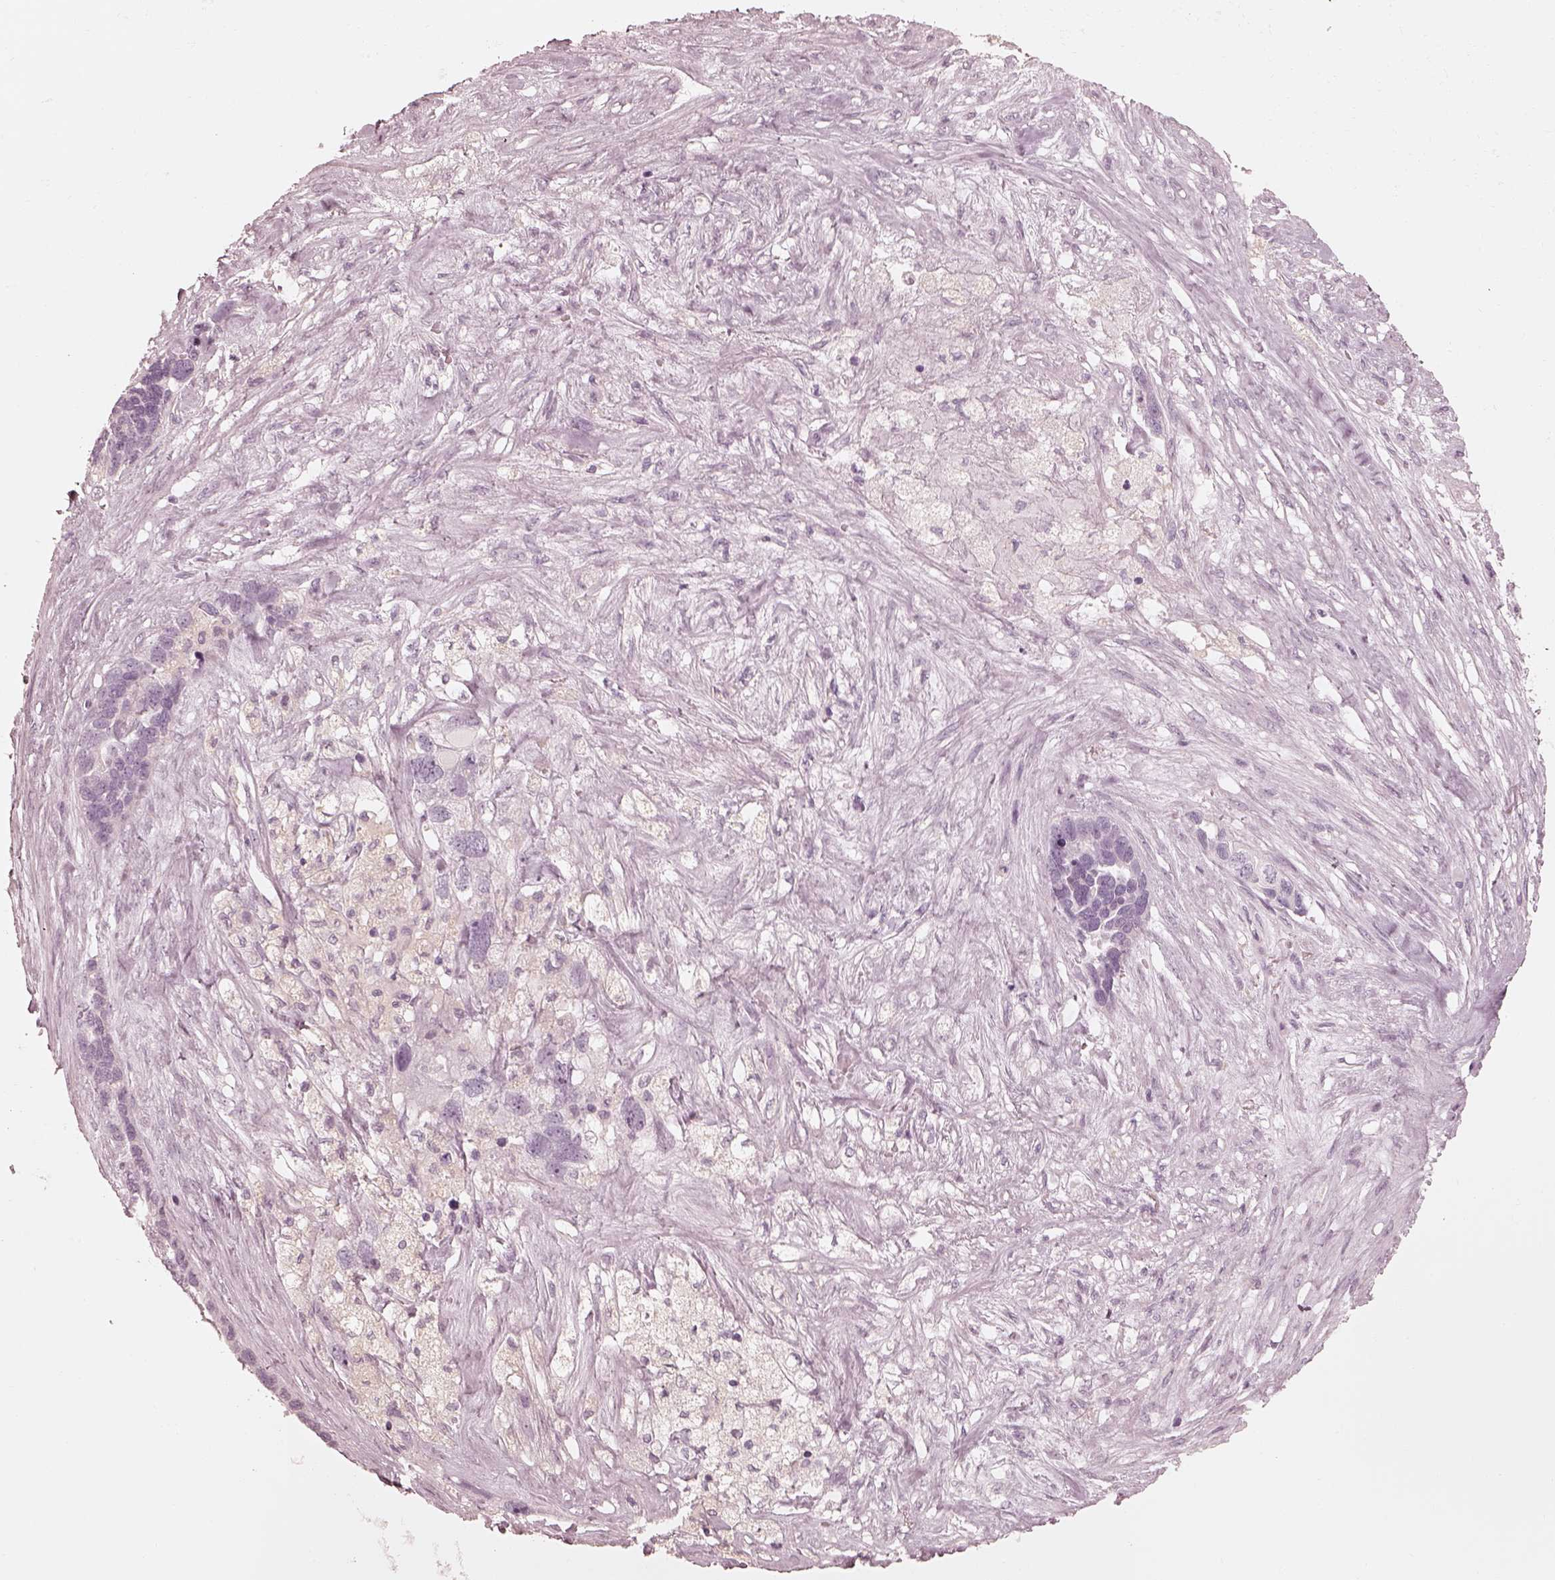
{"staining": {"intensity": "negative", "quantity": "none", "location": "none"}, "tissue": "ovarian cancer", "cell_type": "Tumor cells", "image_type": "cancer", "snomed": [{"axis": "morphology", "description": "Cystadenocarcinoma, serous, NOS"}, {"axis": "topography", "description": "Ovary"}], "caption": "Ovarian serous cystadenocarcinoma stained for a protein using immunohistochemistry demonstrates no positivity tumor cells.", "gene": "CALR3", "patient": {"sex": "female", "age": 54}}